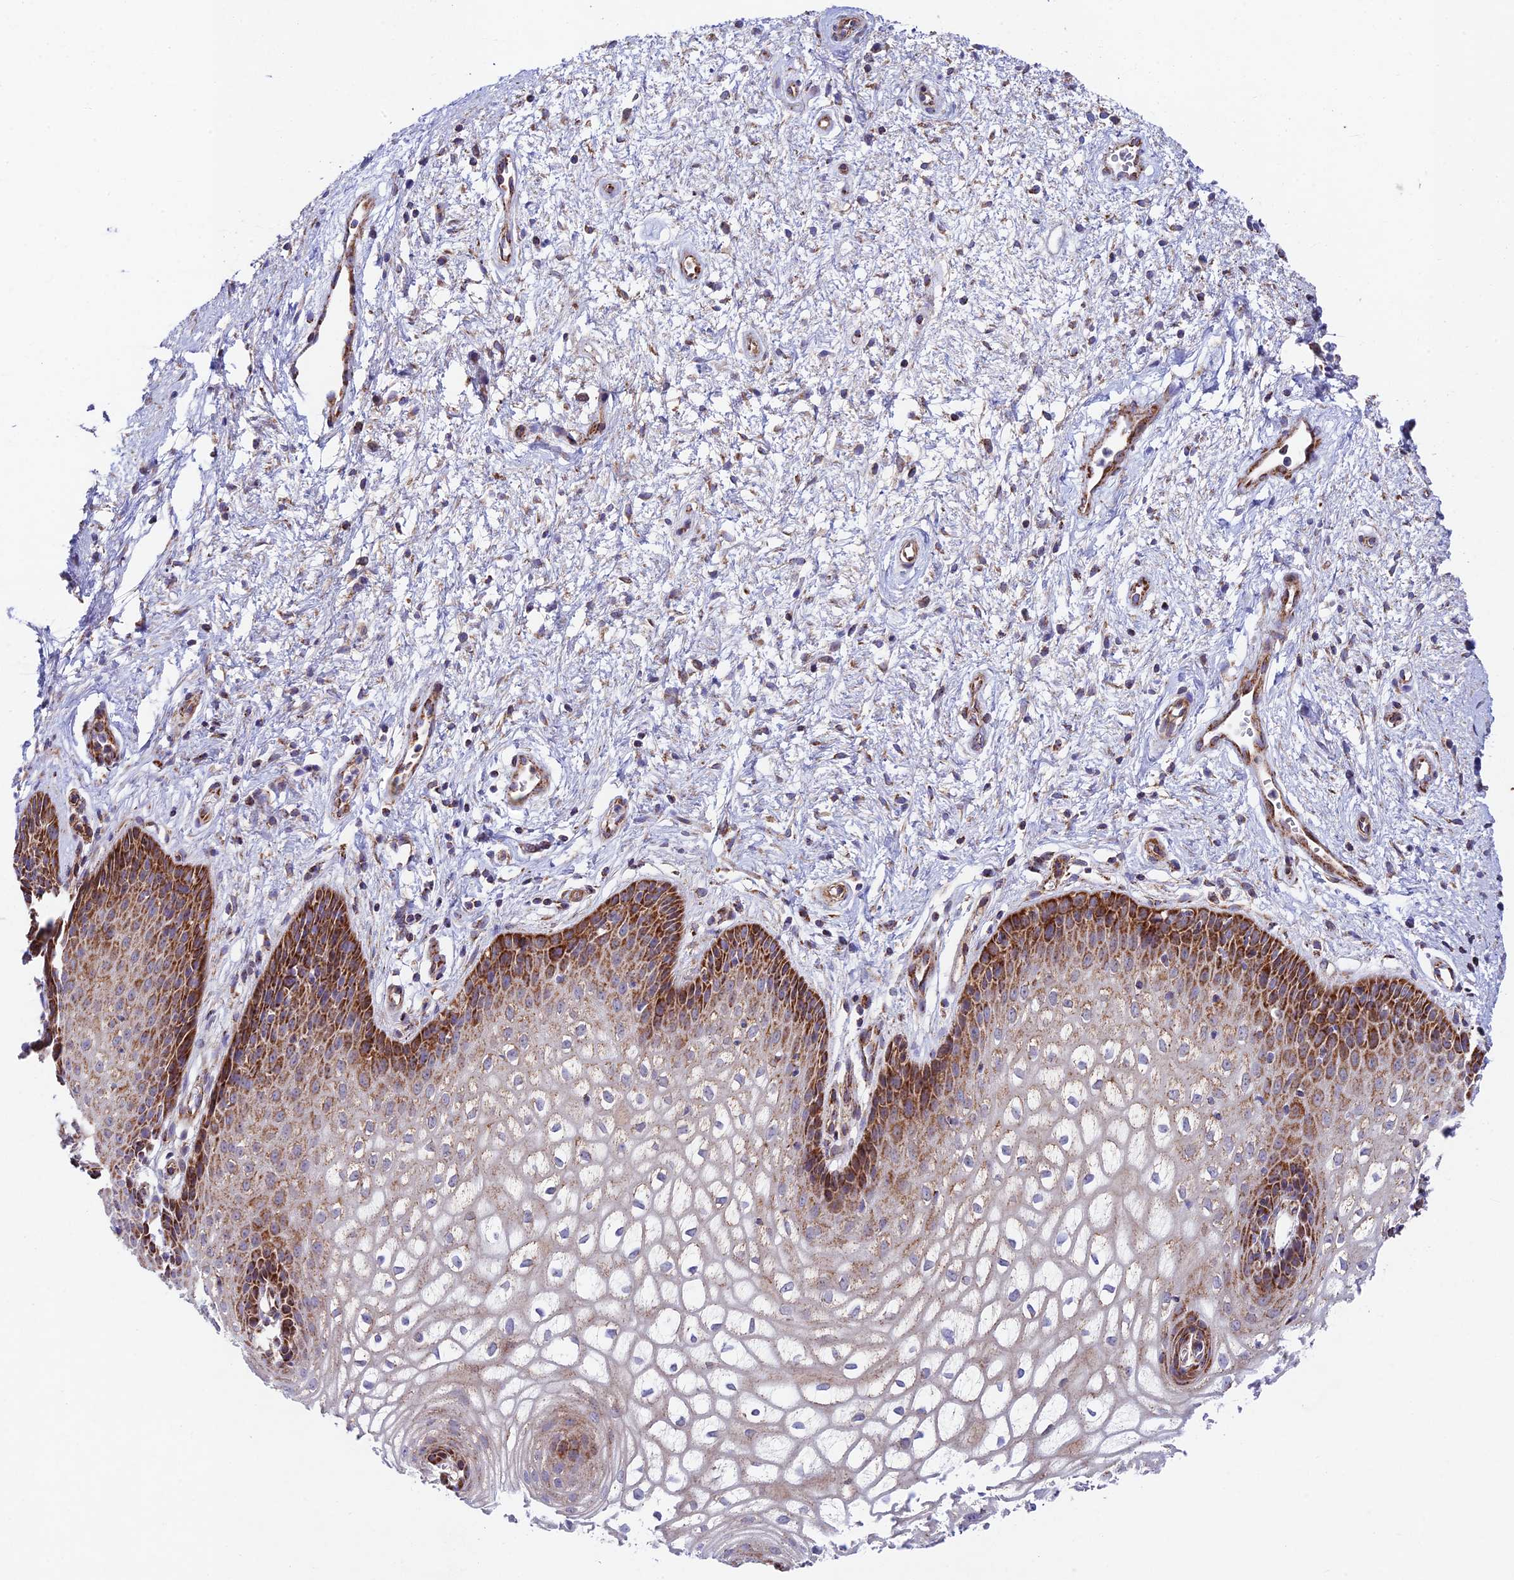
{"staining": {"intensity": "strong", "quantity": "25%-75%", "location": "cytoplasmic/membranous"}, "tissue": "vagina", "cell_type": "Squamous epithelial cells", "image_type": "normal", "snomed": [{"axis": "morphology", "description": "Normal tissue, NOS"}, {"axis": "topography", "description": "Vagina"}], "caption": "Protein staining by immunohistochemistry demonstrates strong cytoplasmic/membranous expression in approximately 25%-75% of squamous epithelial cells in benign vagina. The staining is performed using DAB (3,3'-diaminobenzidine) brown chromogen to label protein expression. The nuclei are counter-stained blue using hematoxylin.", "gene": "KHDC3L", "patient": {"sex": "female", "age": 34}}